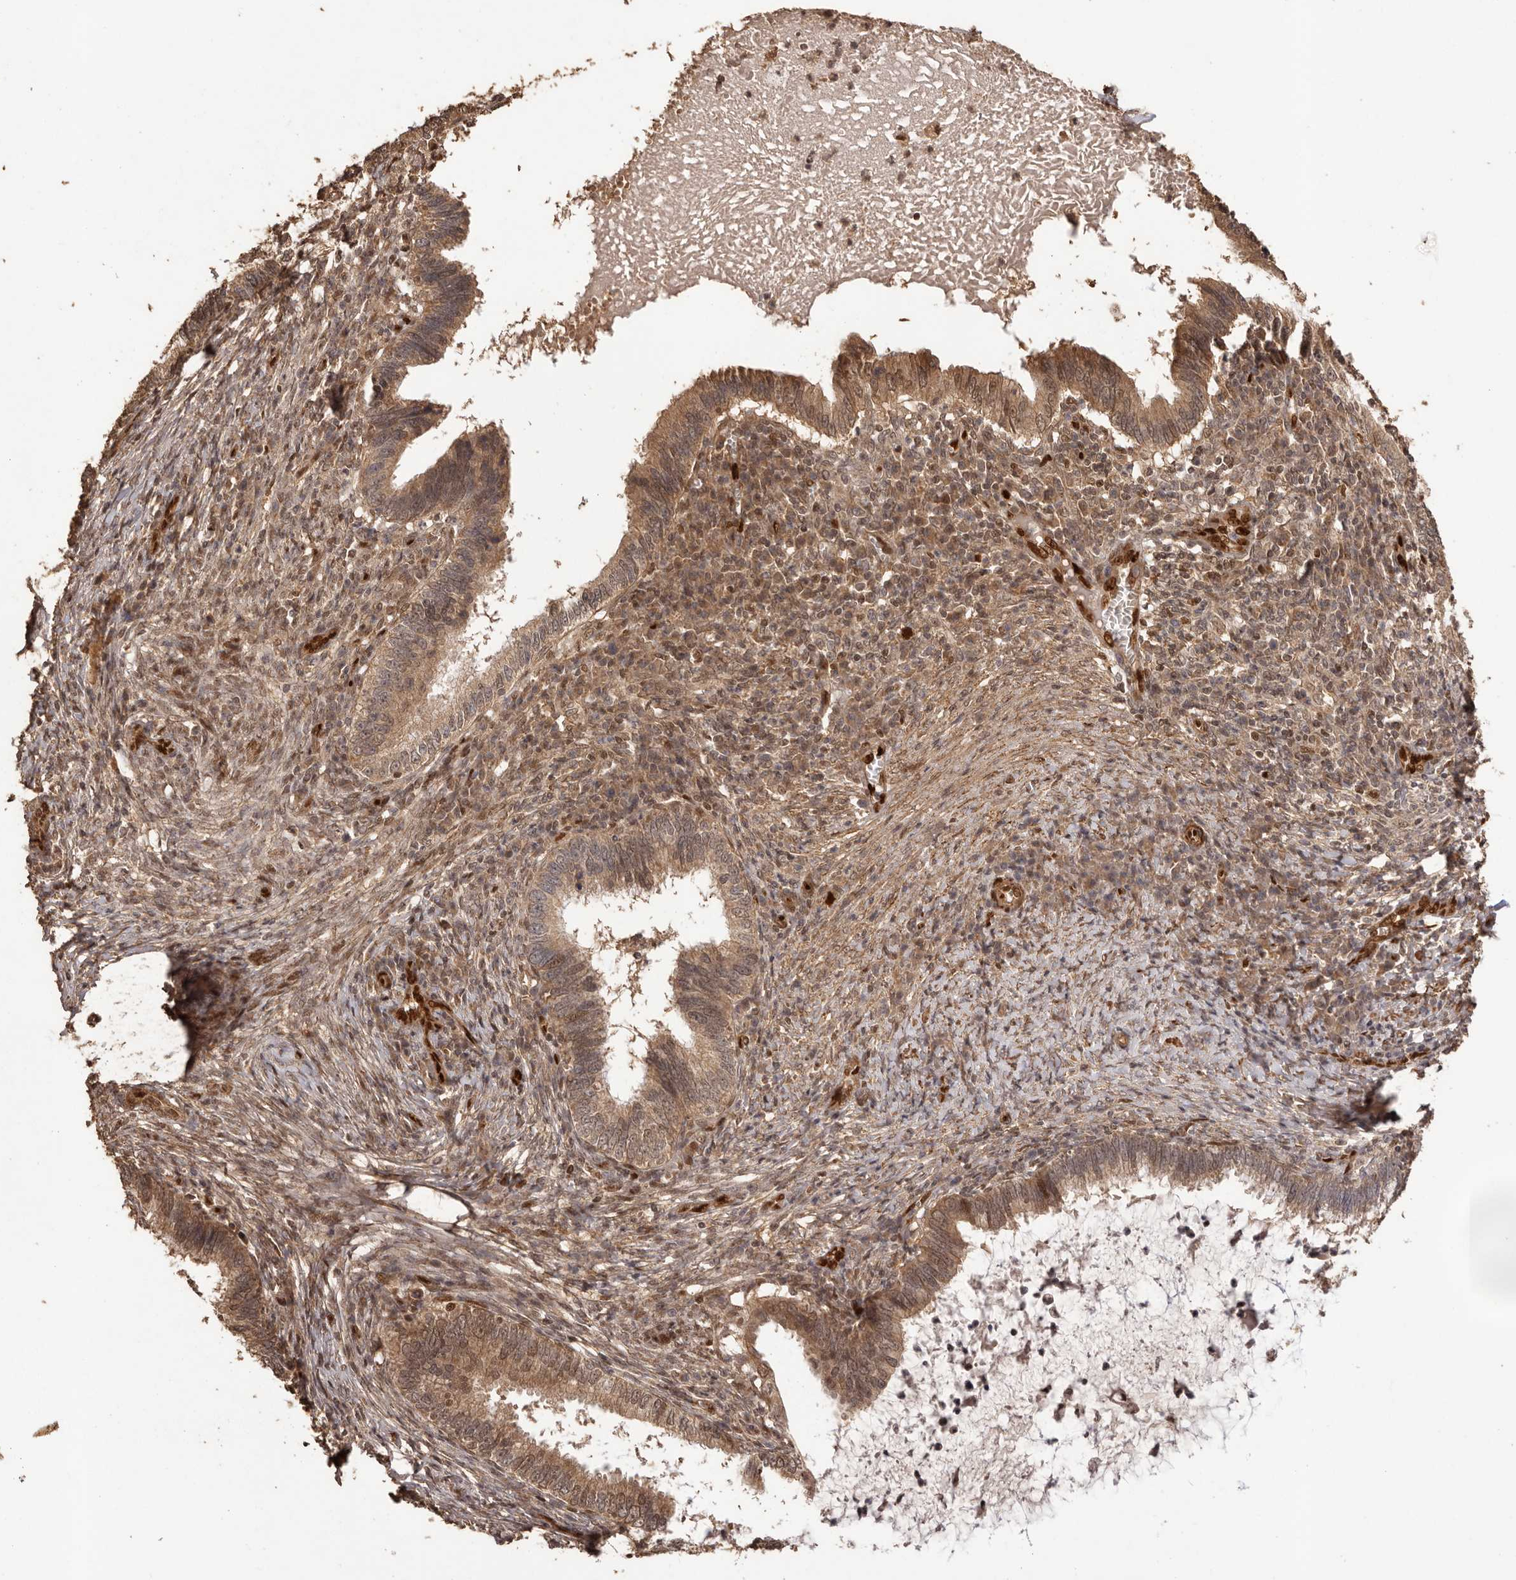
{"staining": {"intensity": "moderate", "quantity": ">75%", "location": "cytoplasmic/membranous,nuclear"}, "tissue": "cervical cancer", "cell_type": "Tumor cells", "image_type": "cancer", "snomed": [{"axis": "morphology", "description": "Adenocarcinoma, NOS"}, {"axis": "topography", "description": "Cervix"}], "caption": "IHC photomicrograph of neoplastic tissue: cervical adenocarcinoma stained using immunohistochemistry (IHC) displays medium levels of moderate protein expression localized specifically in the cytoplasmic/membranous and nuclear of tumor cells, appearing as a cytoplasmic/membranous and nuclear brown color.", "gene": "UBR2", "patient": {"sex": "female", "age": 36}}